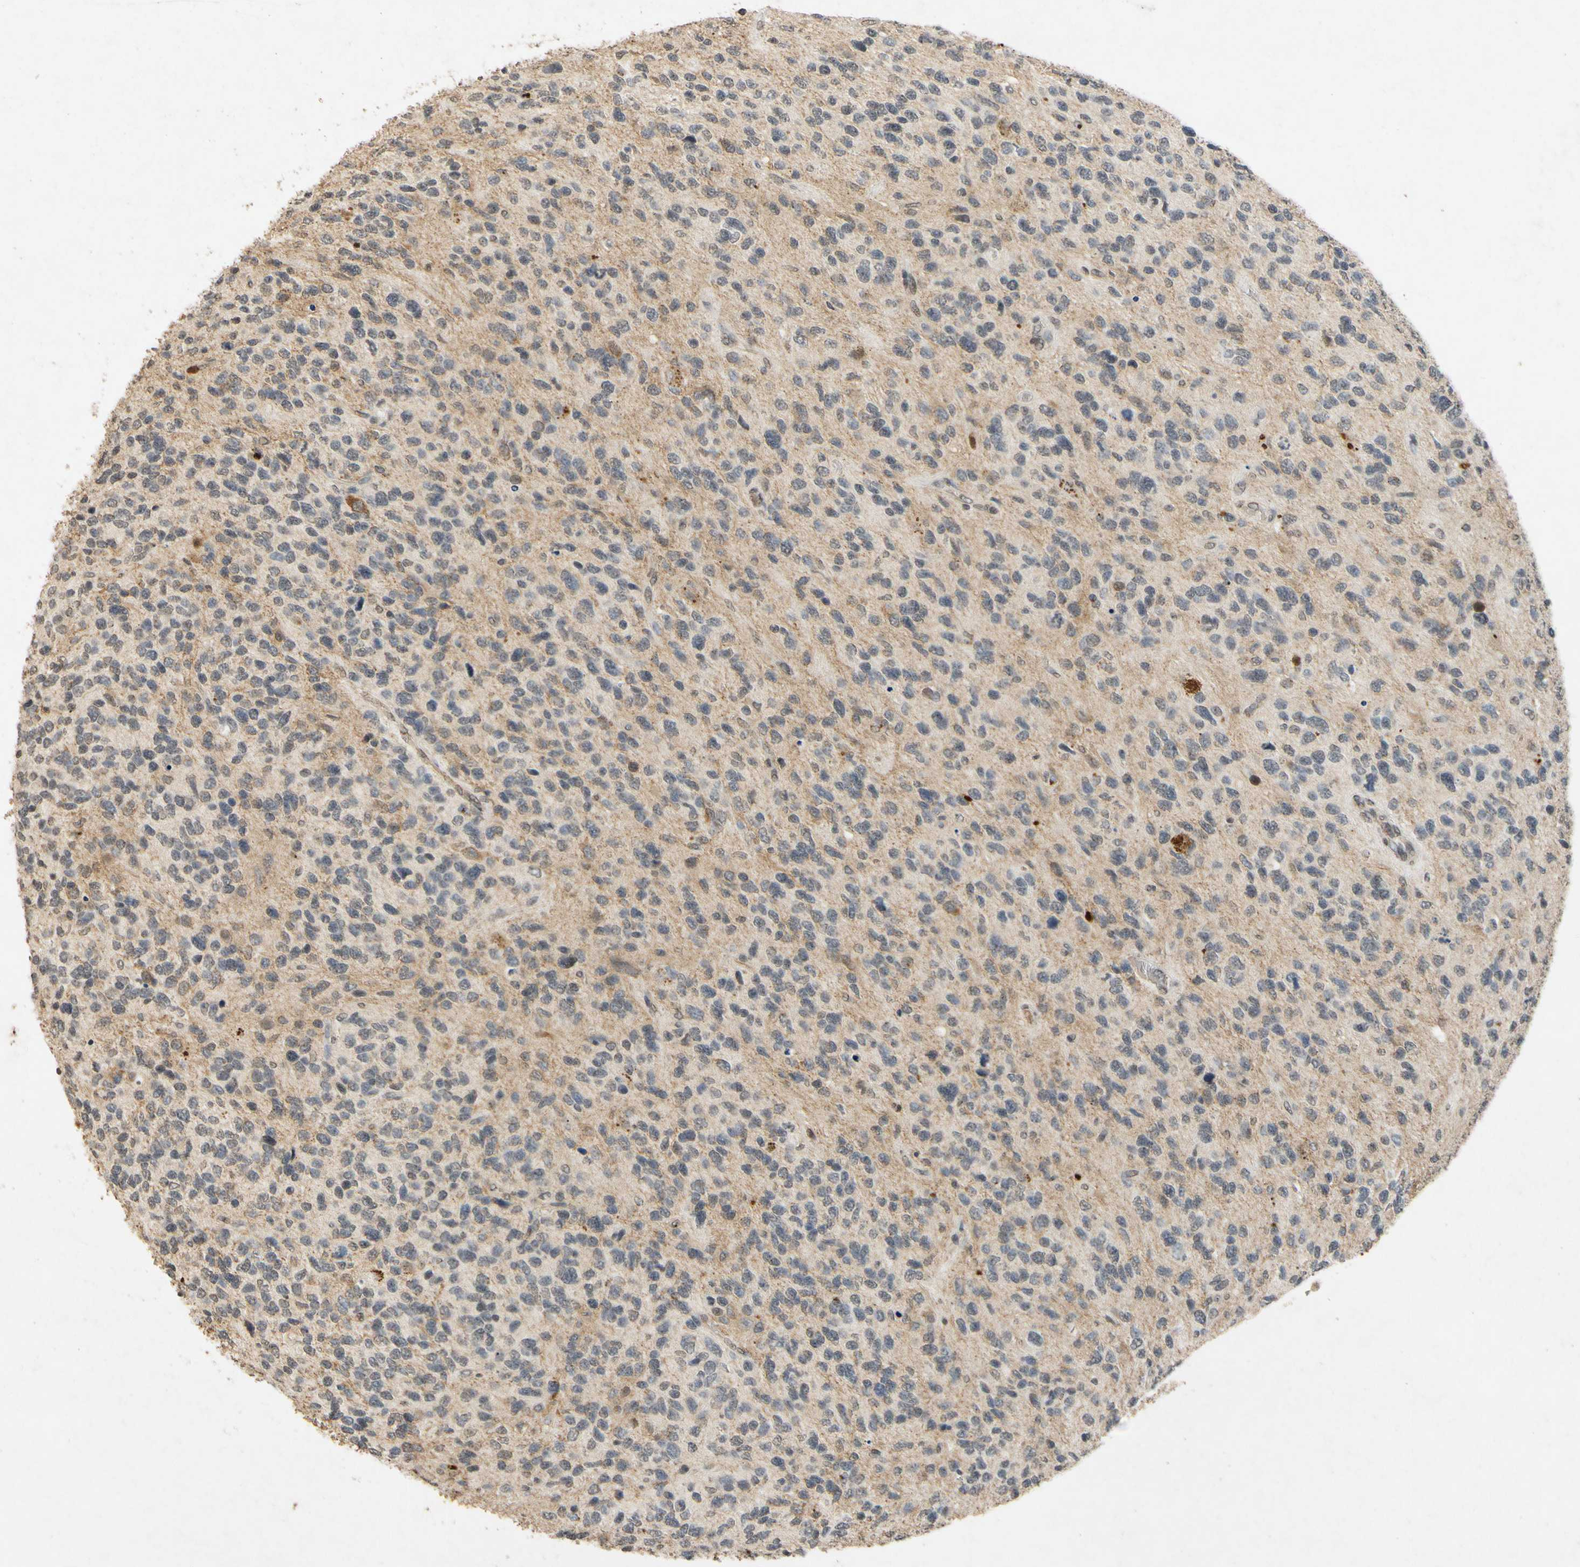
{"staining": {"intensity": "negative", "quantity": "none", "location": "none"}, "tissue": "glioma", "cell_type": "Tumor cells", "image_type": "cancer", "snomed": [{"axis": "morphology", "description": "Glioma, malignant, High grade"}, {"axis": "topography", "description": "Brain"}], "caption": "The immunohistochemistry (IHC) histopathology image has no significant expression in tumor cells of malignant glioma (high-grade) tissue. The staining is performed using DAB brown chromogen with nuclei counter-stained in using hematoxylin.", "gene": "CP", "patient": {"sex": "female", "age": 58}}